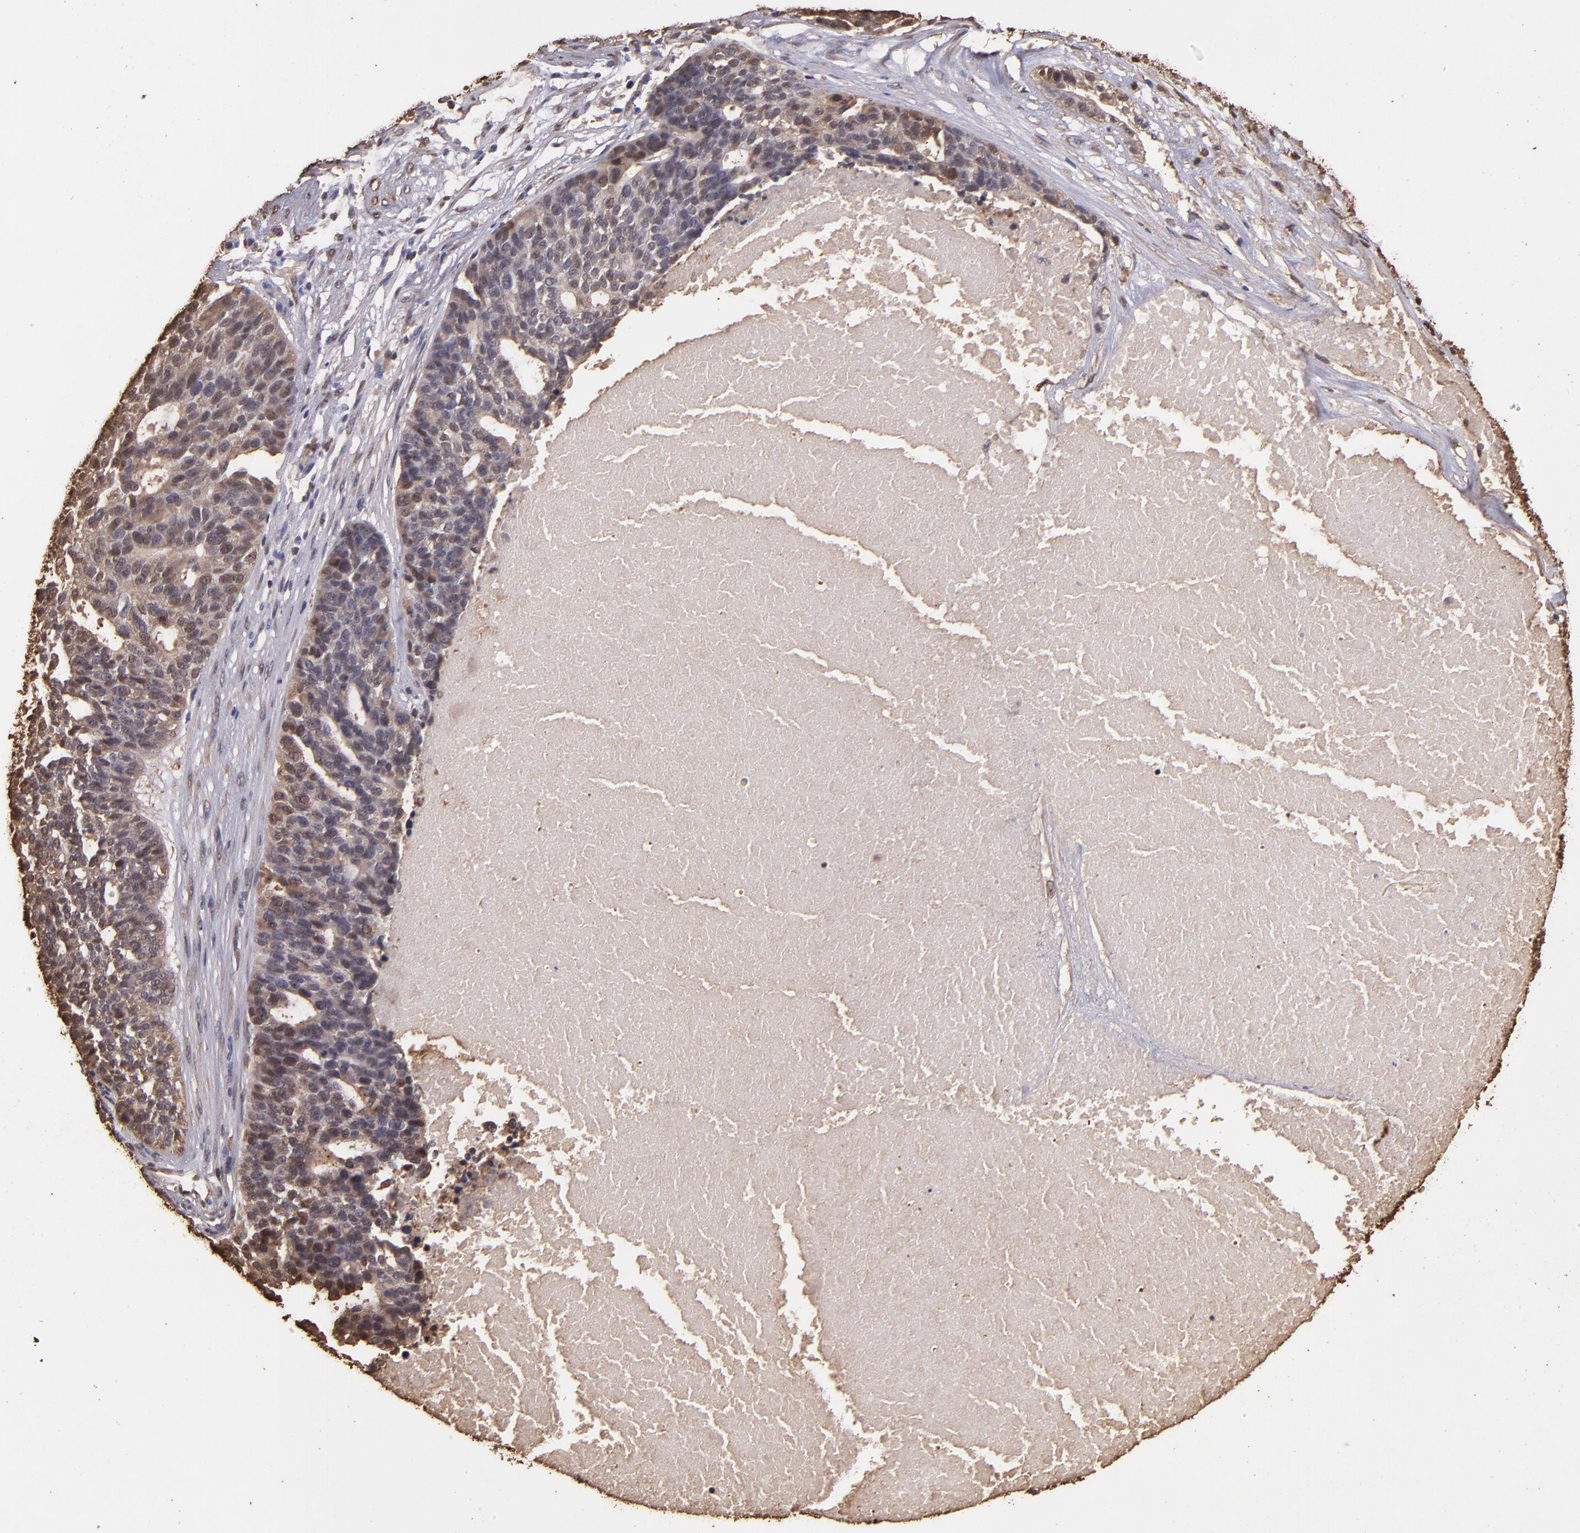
{"staining": {"intensity": "moderate", "quantity": ">75%", "location": "cytoplasmic/membranous"}, "tissue": "ovarian cancer", "cell_type": "Tumor cells", "image_type": "cancer", "snomed": [{"axis": "morphology", "description": "Cystadenocarcinoma, serous, NOS"}, {"axis": "topography", "description": "Ovary"}], "caption": "Protein staining exhibits moderate cytoplasmic/membranous positivity in about >75% of tumor cells in serous cystadenocarcinoma (ovarian).", "gene": "S100A6", "patient": {"sex": "female", "age": 59}}